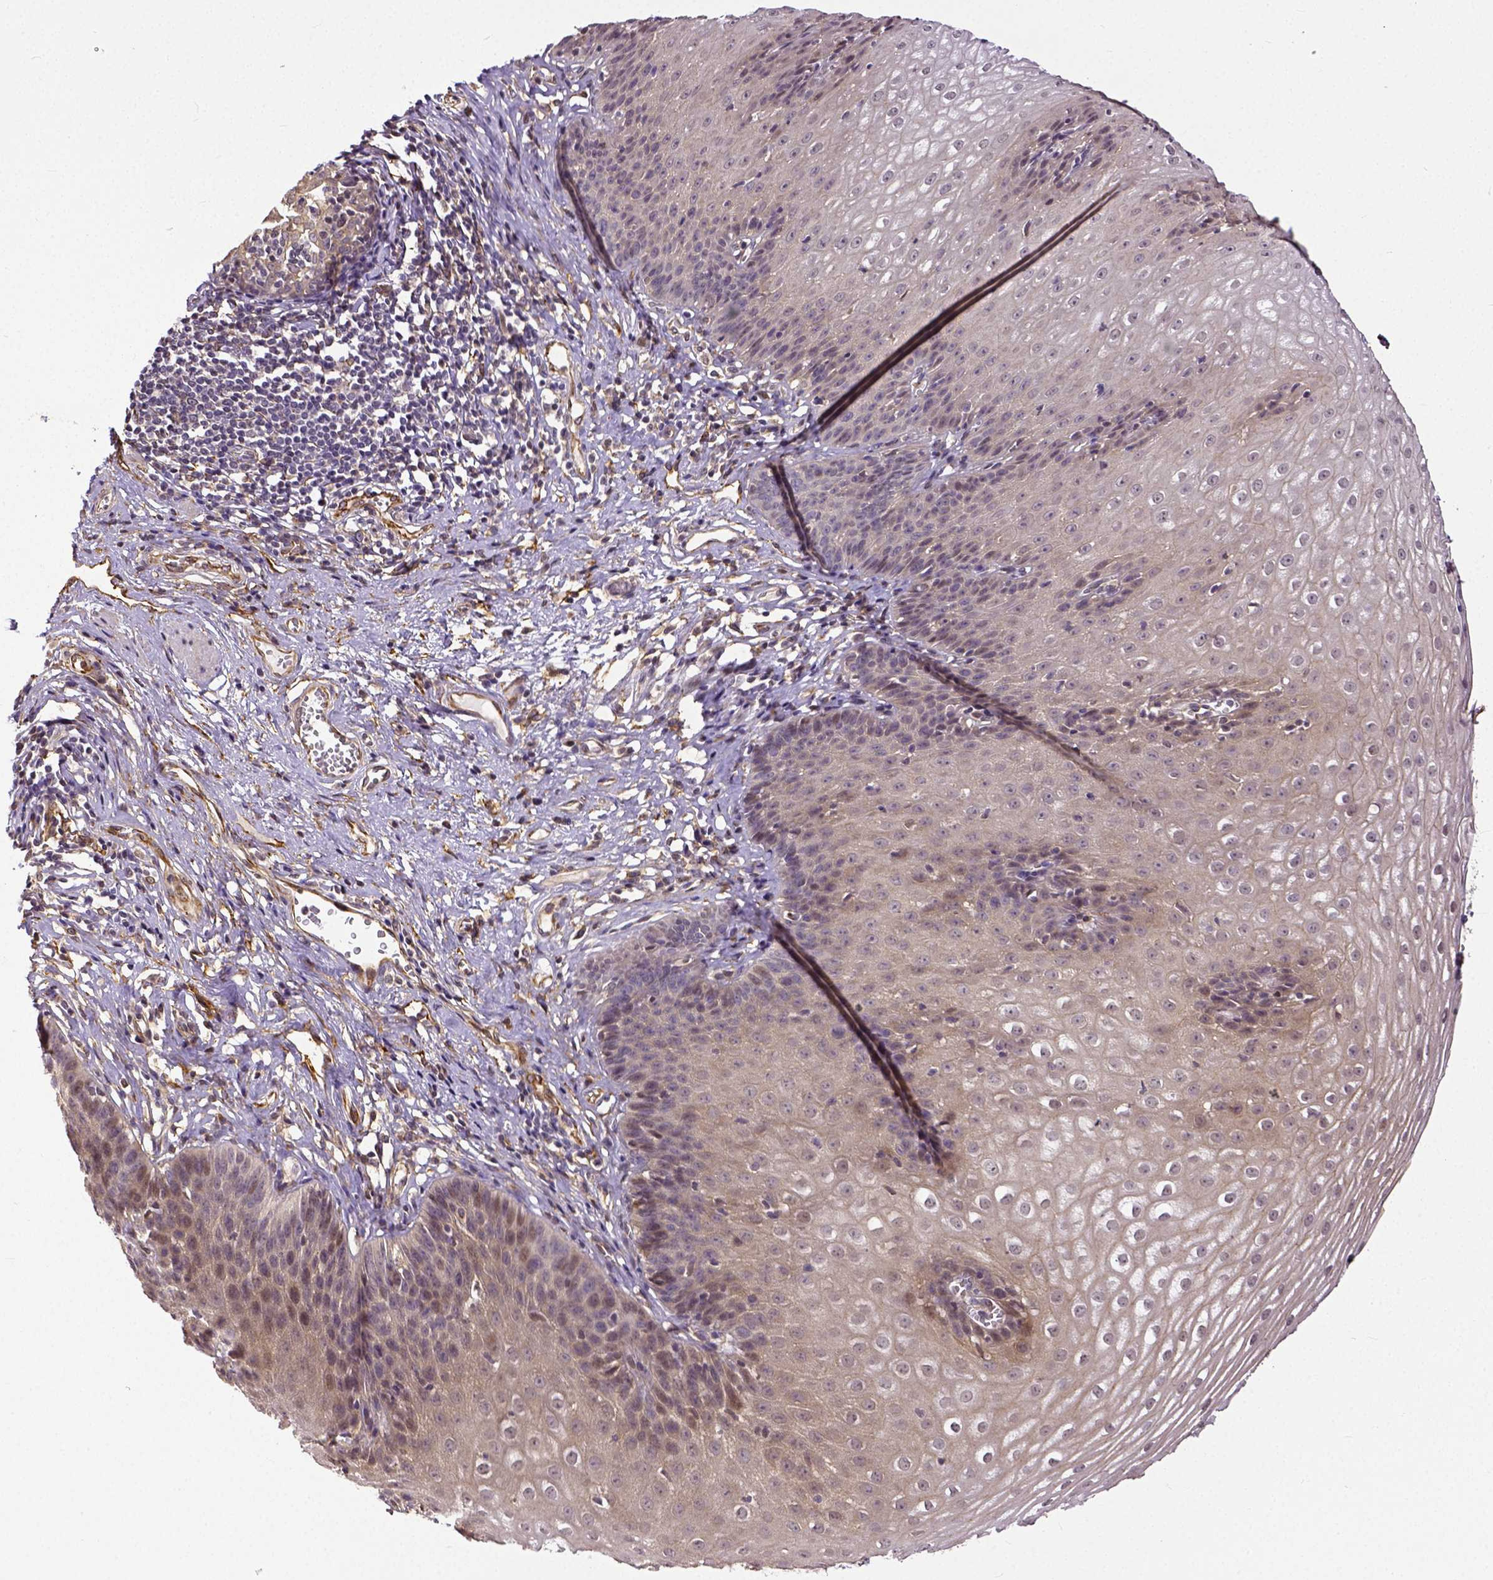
{"staining": {"intensity": "weak", "quantity": "25%-75%", "location": "cytoplasmic/membranous"}, "tissue": "esophagus", "cell_type": "Squamous epithelial cells", "image_type": "normal", "snomed": [{"axis": "morphology", "description": "Normal tissue, NOS"}, {"axis": "topography", "description": "Esophagus"}], "caption": "A photomicrograph of esophagus stained for a protein exhibits weak cytoplasmic/membranous brown staining in squamous epithelial cells.", "gene": "DICER1", "patient": {"sex": "male", "age": 72}}